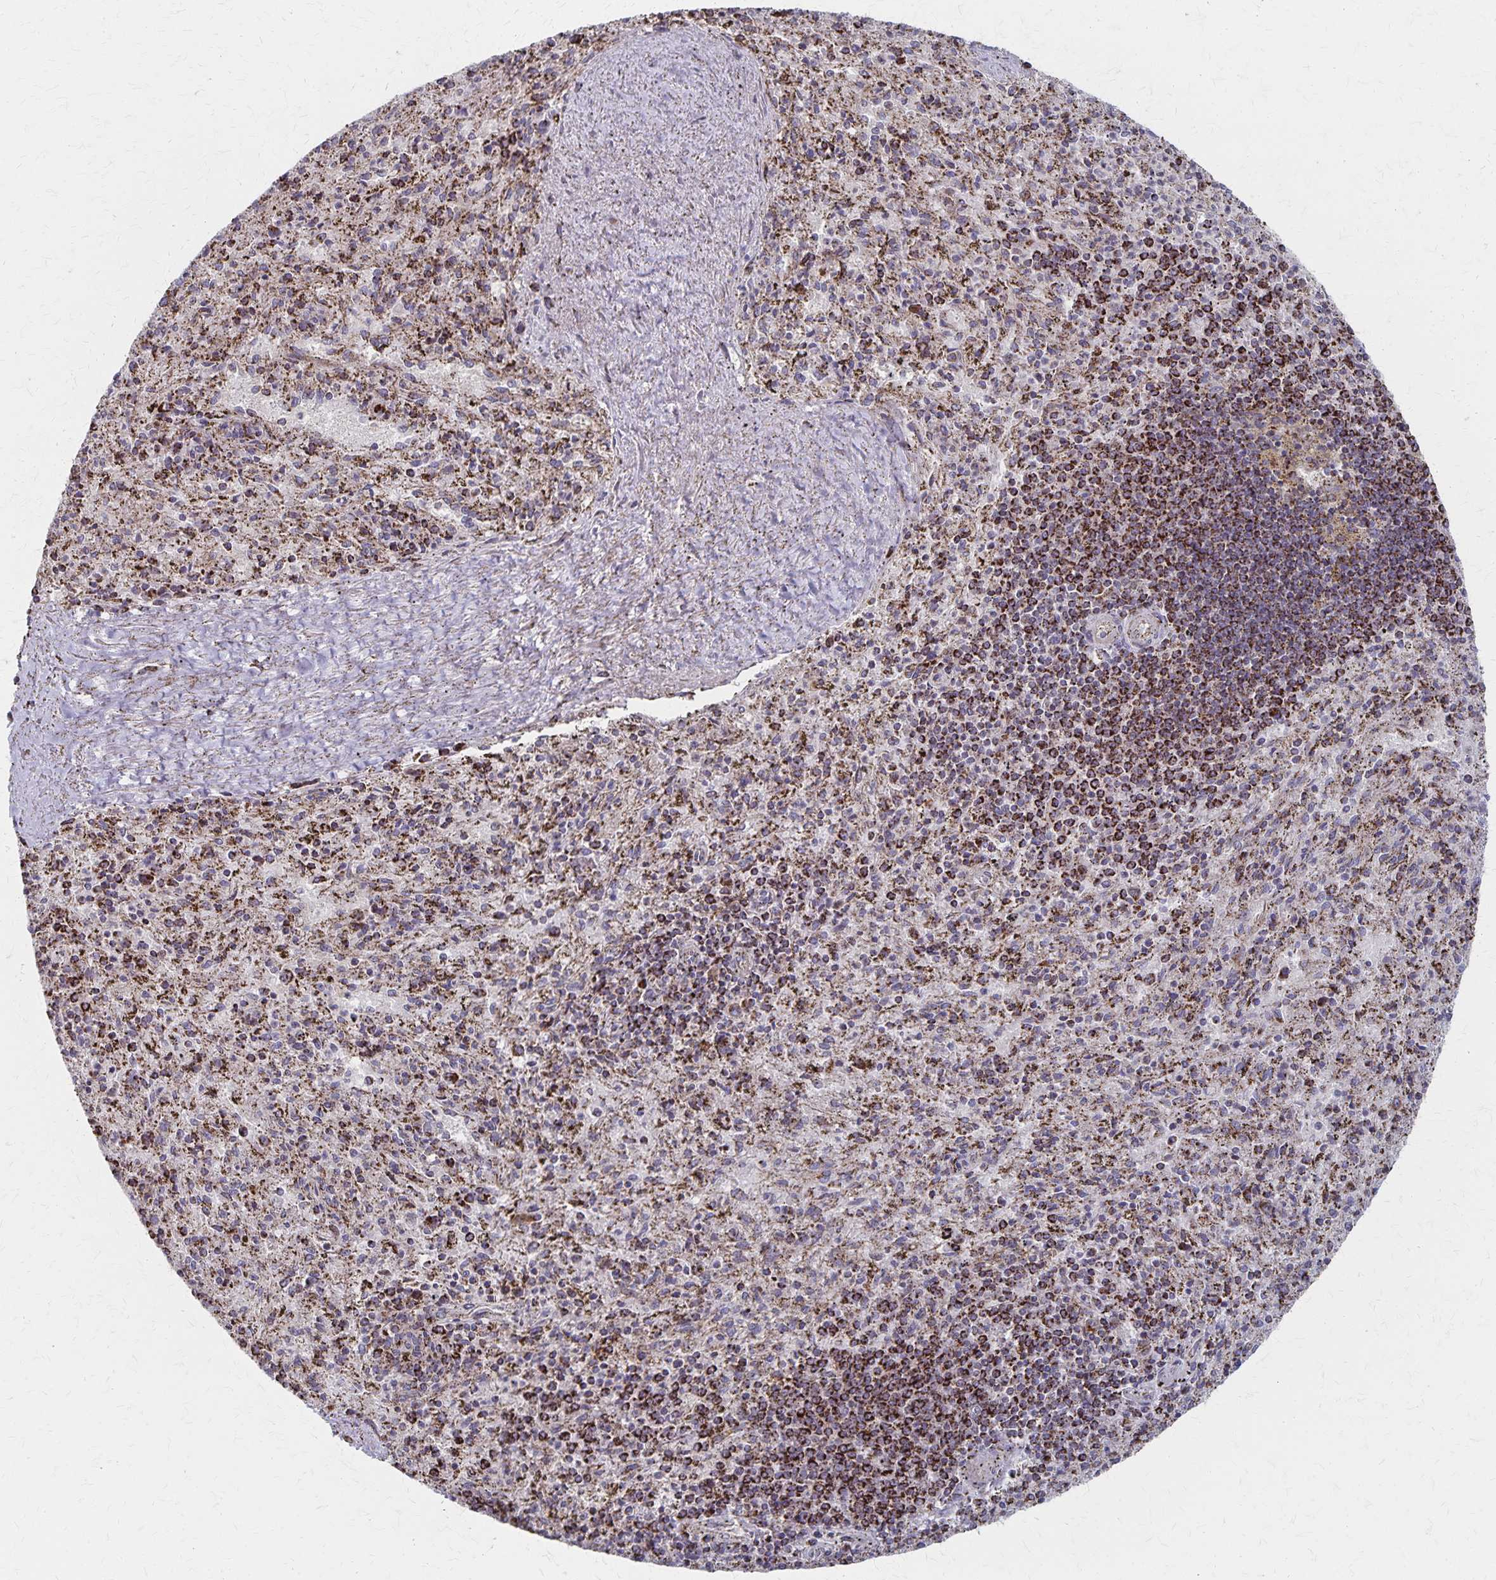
{"staining": {"intensity": "strong", "quantity": "25%-75%", "location": "cytoplasmic/membranous"}, "tissue": "spleen", "cell_type": "Cells in red pulp", "image_type": "normal", "snomed": [{"axis": "morphology", "description": "Normal tissue, NOS"}, {"axis": "topography", "description": "Spleen"}], "caption": "Immunohistochemistry (DAB (3,3'-diaminobenzidine)) staining of normal human spleen demonstrates strong cytoplasmic/membranous protein positivity in approximately 25%-75% of cells in red pulp. The staining was performed using DAB, with brown indicating positive protein expression. Nuclei are stained blue with hematoxylin.", "gene": "DYRK4", "patient": {"sex": "male", "age": 57}}